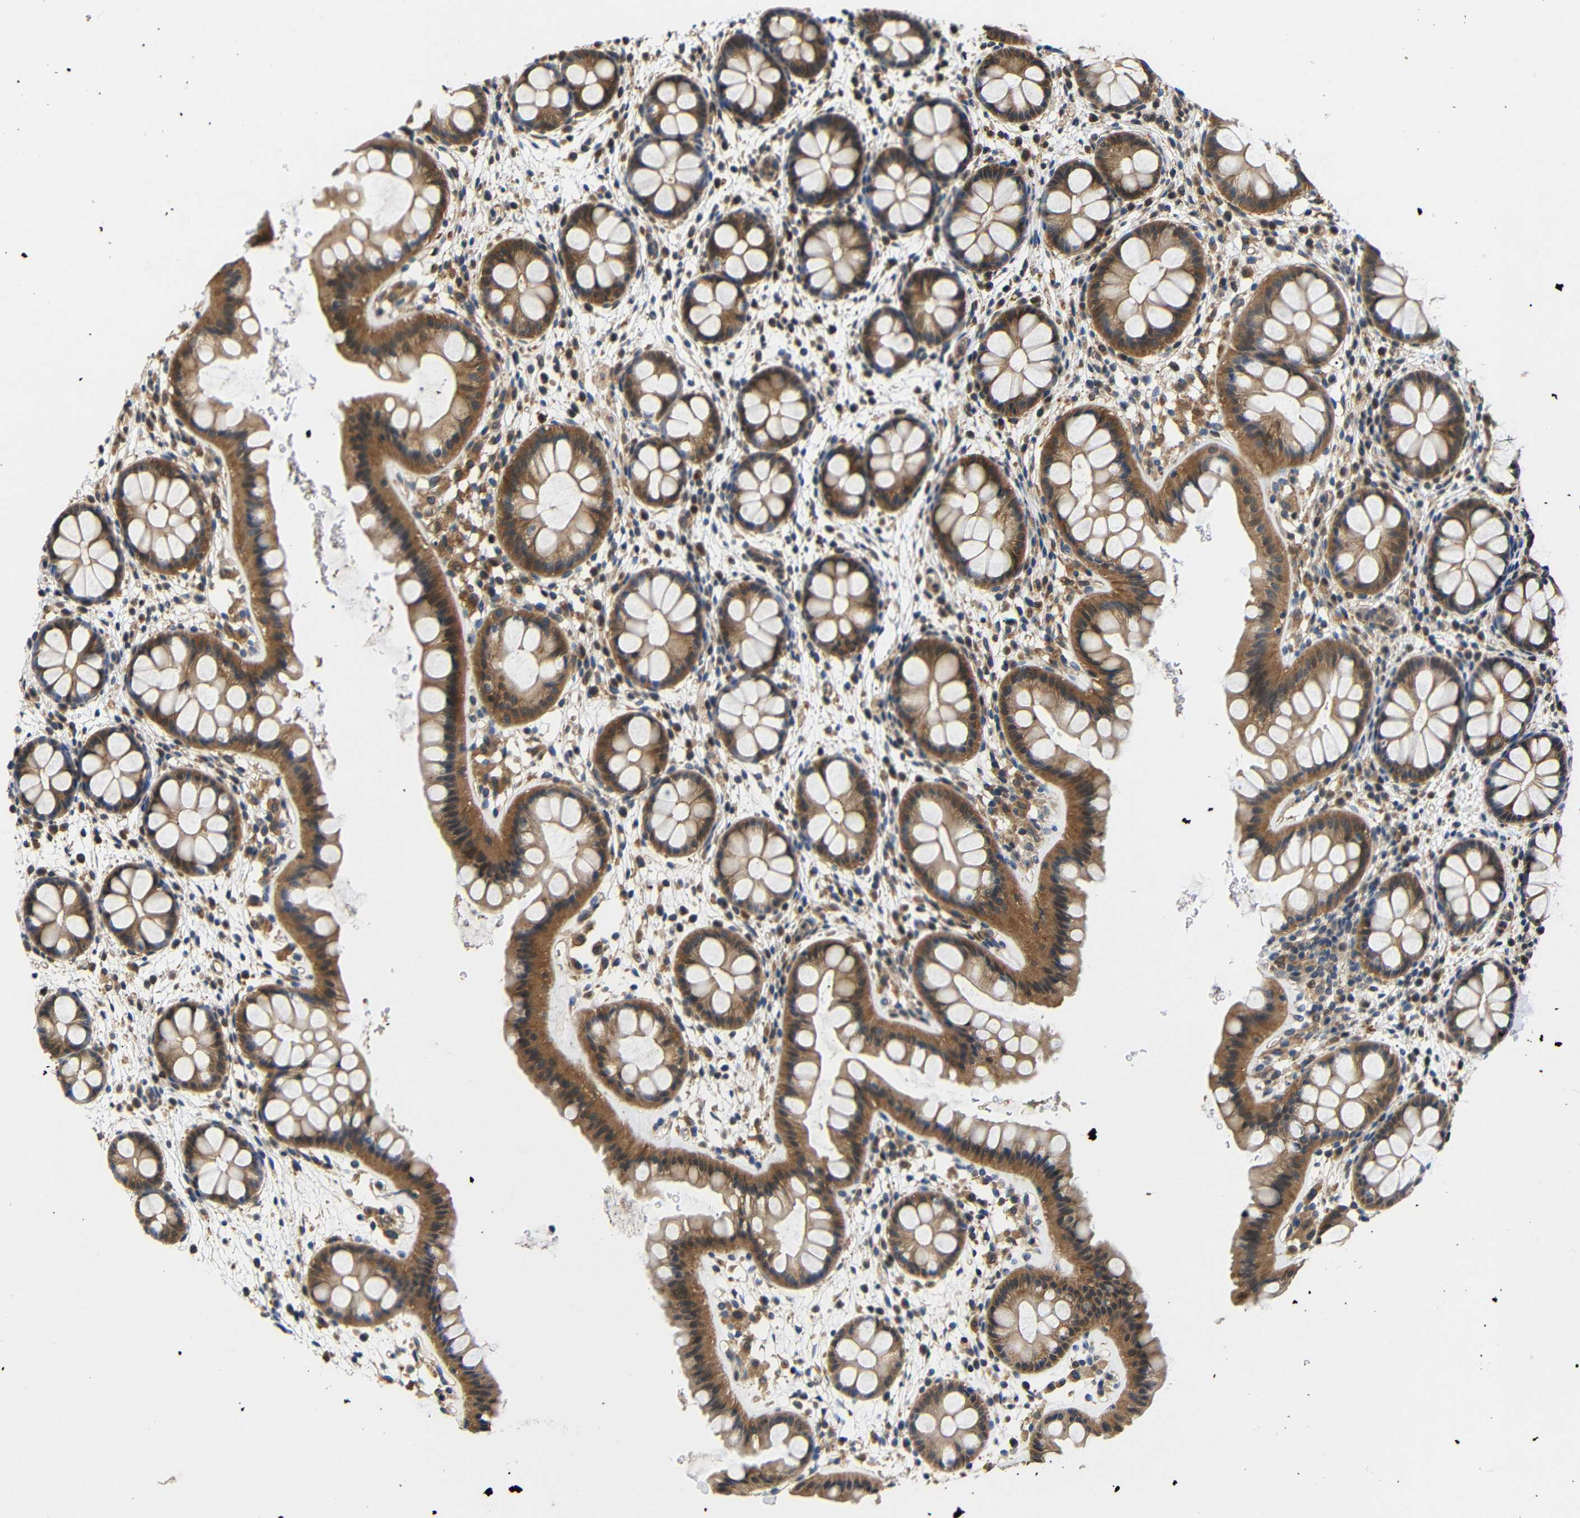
{"staining": {"intensity": "moderate", "quantity": ">75%", "location": "cytoplasmic/membranous"}, "tissue": "rectum", "cell_type": "Glandular cells", "image_type": "normal", "snomed": [{"axis": "morphology", "description": "Normal tissue, NOS"}, {"axis": "topography", "description": "Rectum"}], "caption": "IHC of unremarkable rectum exhibits medium levels of moderate cytoplasmic/membranous expression in approximately >75% of glandular cells.", "gene": "DDR1", "patient": {"sex": "female", "age": 24}}